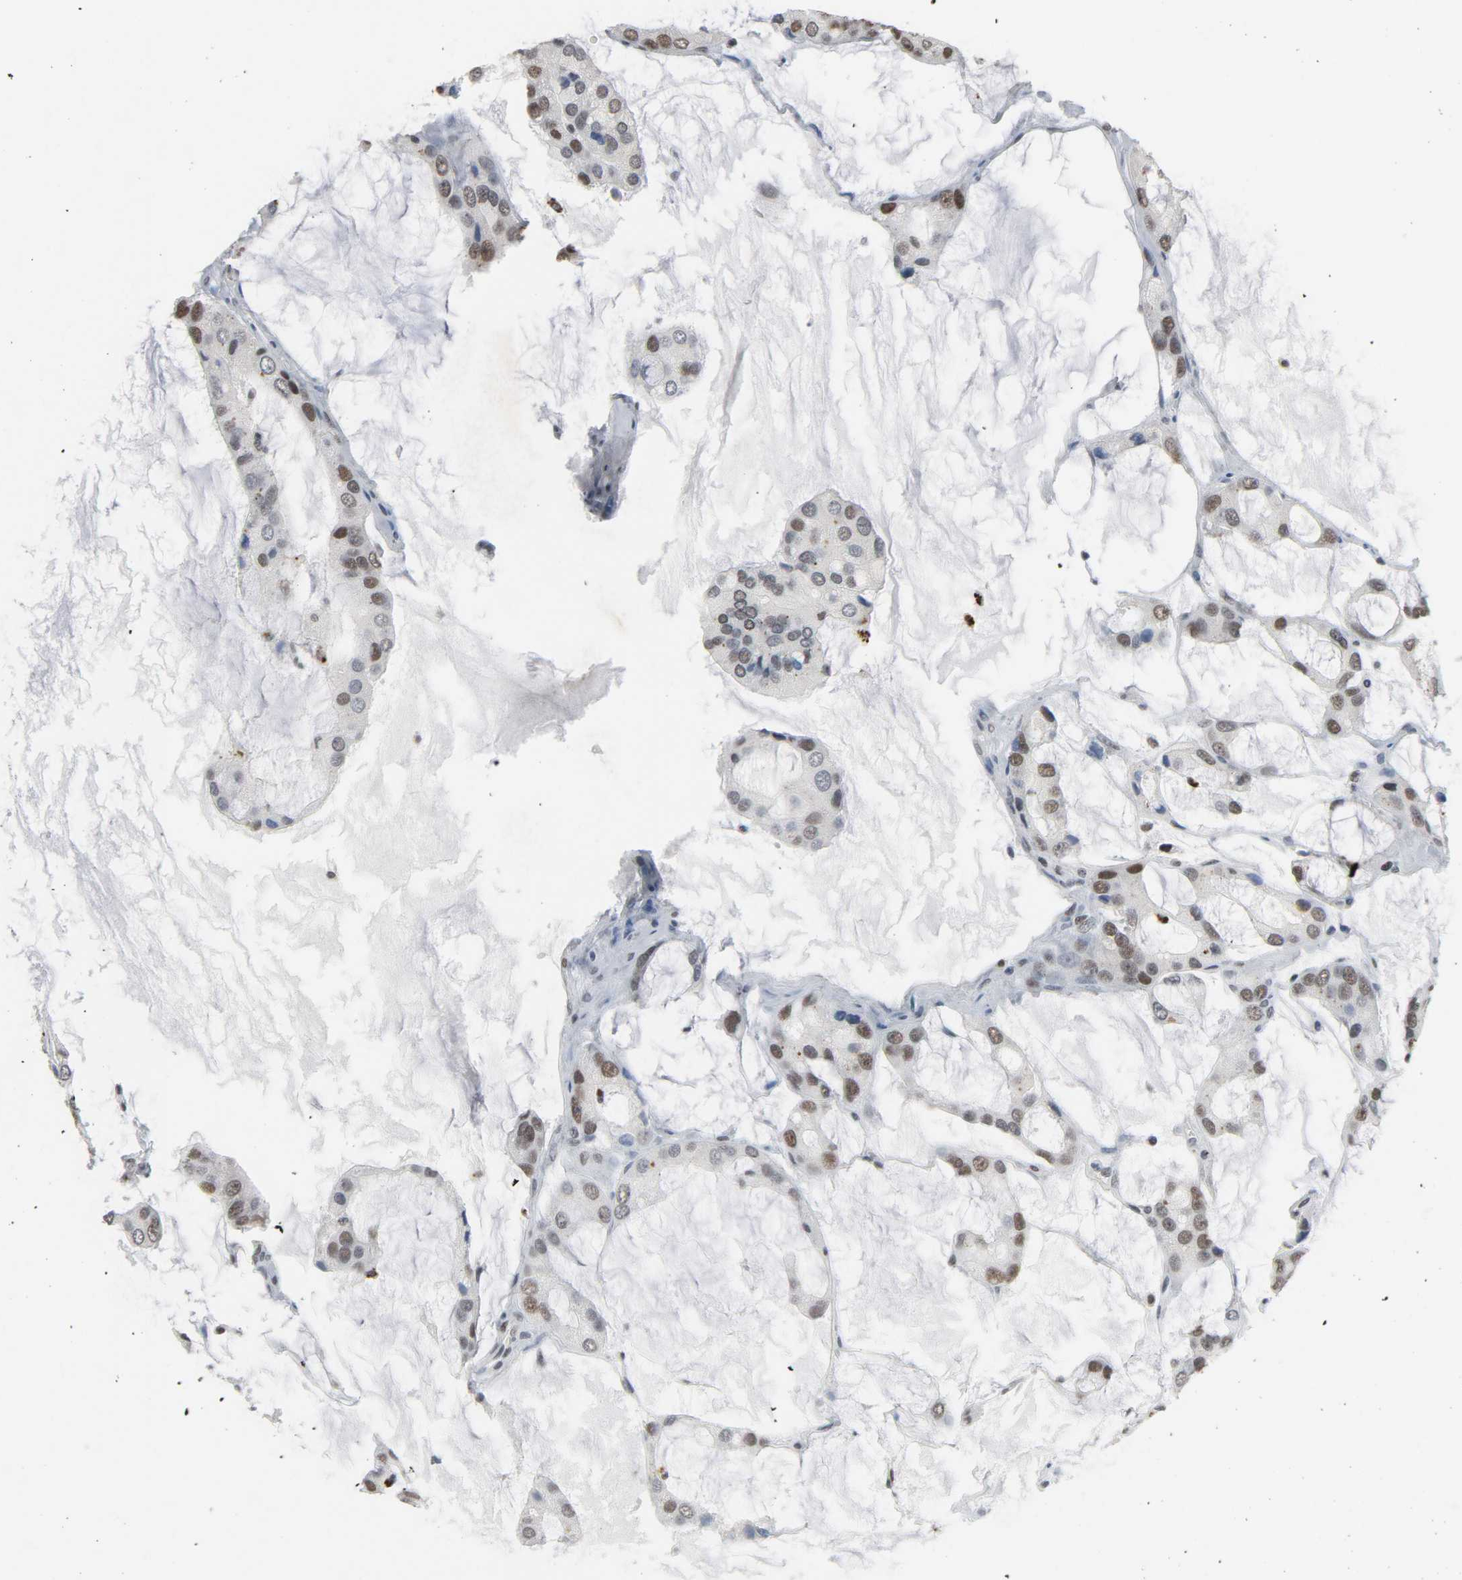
{"staining": {"intensity": "weak", "quantity": "<25%", "location": "nuclear"}, "tissue": "prostate cancer", "cell_type": "Tumor cells", "image_type": "cancer", "snomed": [{"axis": "morphology", "description": "Adenocarcinoma, High grade"}, {"axis": "topography", "description": "Prostate"}], "caption": "The immunohistochemistry (IHC) photomicrograph has no significant positivity in tumor cells of prostate adenocarcinoma (high-grade) tissue.", "gene": "DAZAP1", "patient": {"sex": "male", "age": 67}}